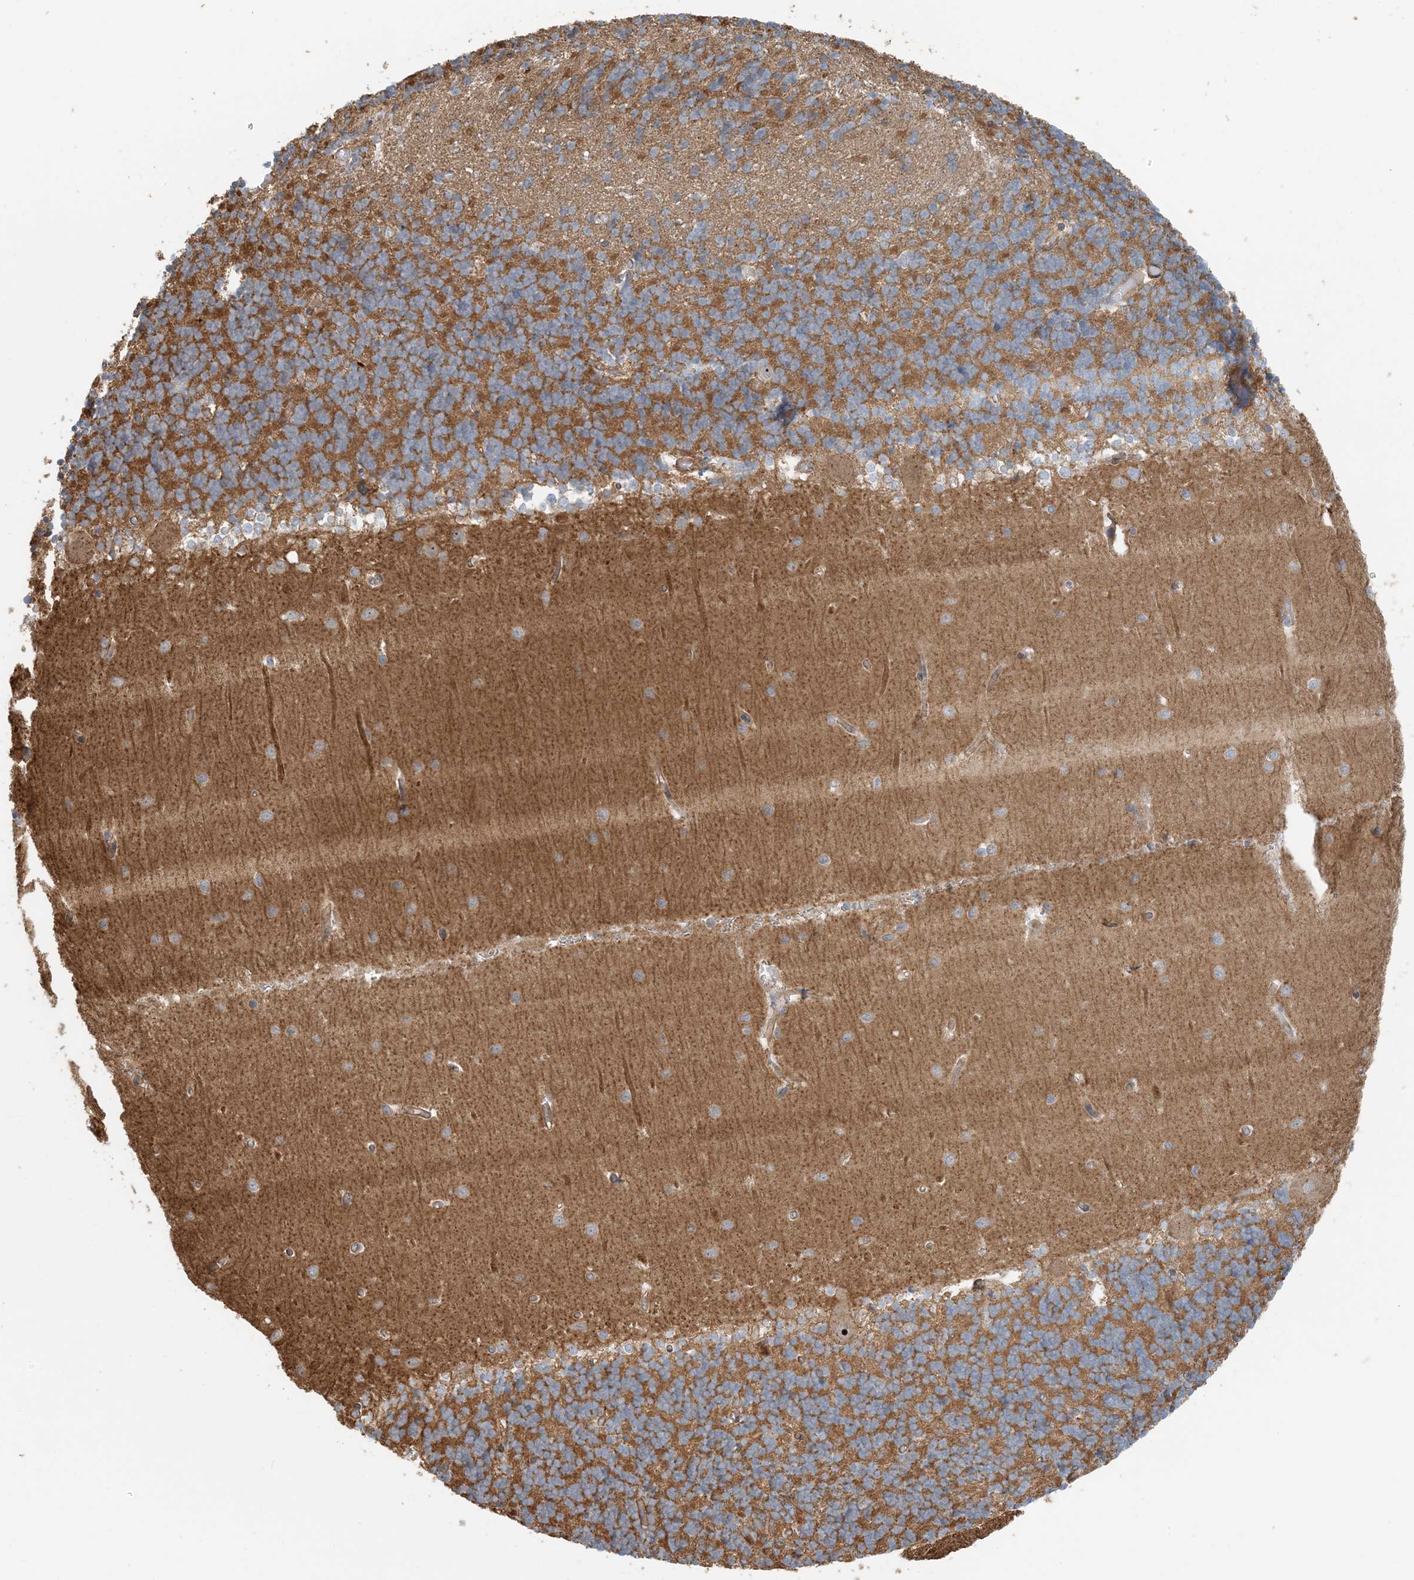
{"staining": {"intensity": "moderate", "quantity": ">75%", "location": "cytoplasmic/membranous"}, "tissue": "cerebellum", "cell_type": "Cells in granular layer", "image_type": "normal", "snomed": [{"axis": "morphology", "description": "Normal tissue, NOS"}, {"axis": "topography", "description": "Cerebellum"}], "caption": "The immunohistochemical stain labels moderate cytoplasmic/membranous expression in cells in granular layer of benign cerebellum. Nuclei are stained in blue.", "gene": "MYL5", "patient": {"sex": "male", "age": 37}}